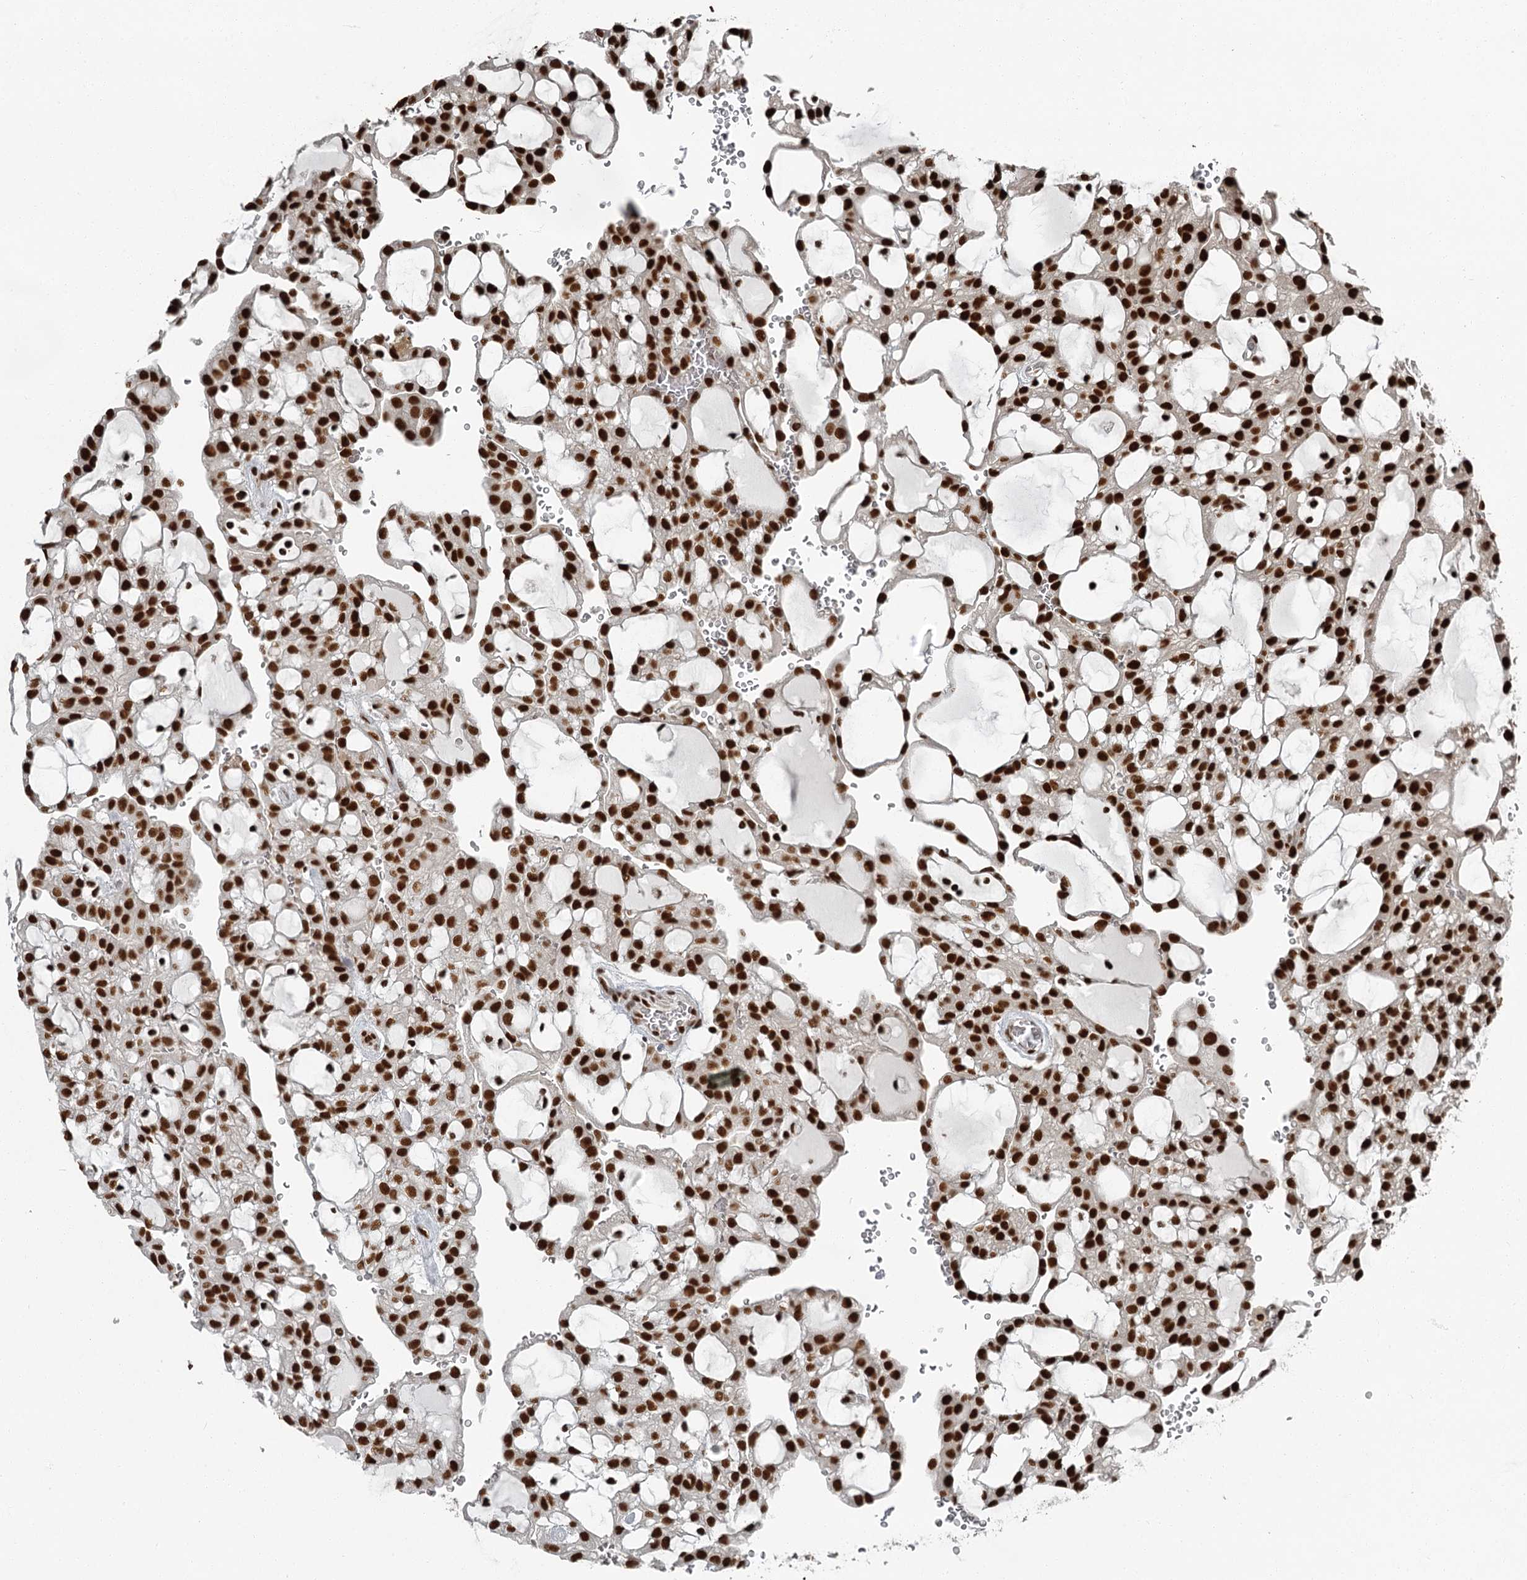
{"staining": {"intensity": "strong", "quantity": ">75%", "location": "nuclear"}, "tissue": "renal cancer", "cell_type": "Tumor cells", "image_type": "cancer", "snomed": [{"axis": "morphology", "description": "Adenocarcinoma, NOS"}, {"axis": "topography", "description": "Kidney"}], "caption": "About >75% of tumor cells in adenocarcinoma (renal) reveal strong nuclear protein expression as visualized by brown immunohistochemical staining.", "gene": "RBBP7", "patient": {"sex": "male", "age": 63}}